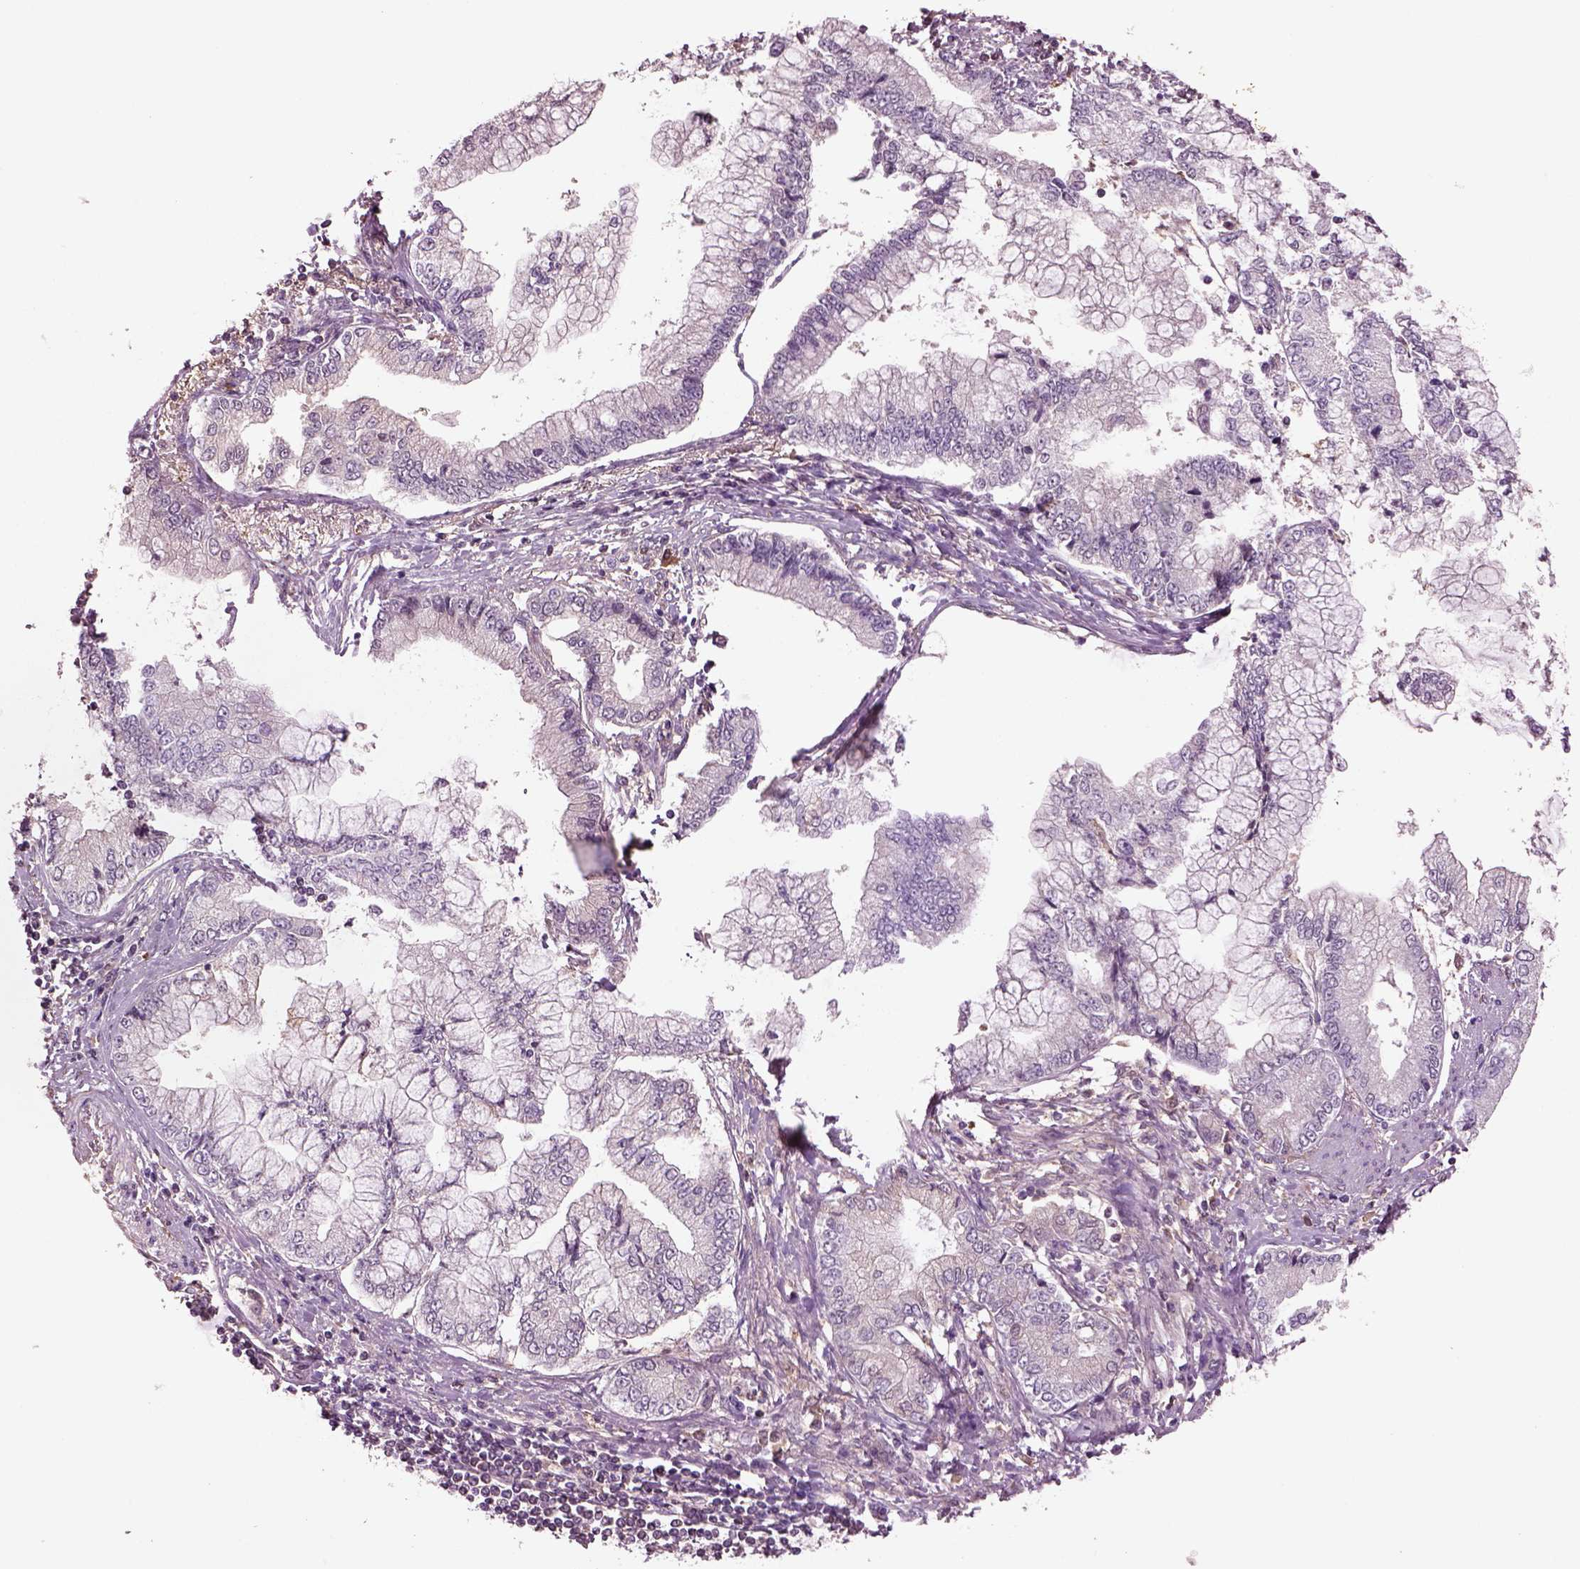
{"staining": {"intensity": "negative", "quantity": "none", "location": "none"}, "tissue": "stomach cancer", "cell_type": "Tumor cells", "image_type": "cancer", "snomed": [{"axis": "morphology", "description": "Adenocarcinoma, NOS"}, {"axis": "topography", "description": "Stomach, upper"}], "caption": "The image displays no staining of tumor cells in adenocarcinoma (stomach).", "gene": "MDP1", "patient": {"sex": "female", "age": 74}}